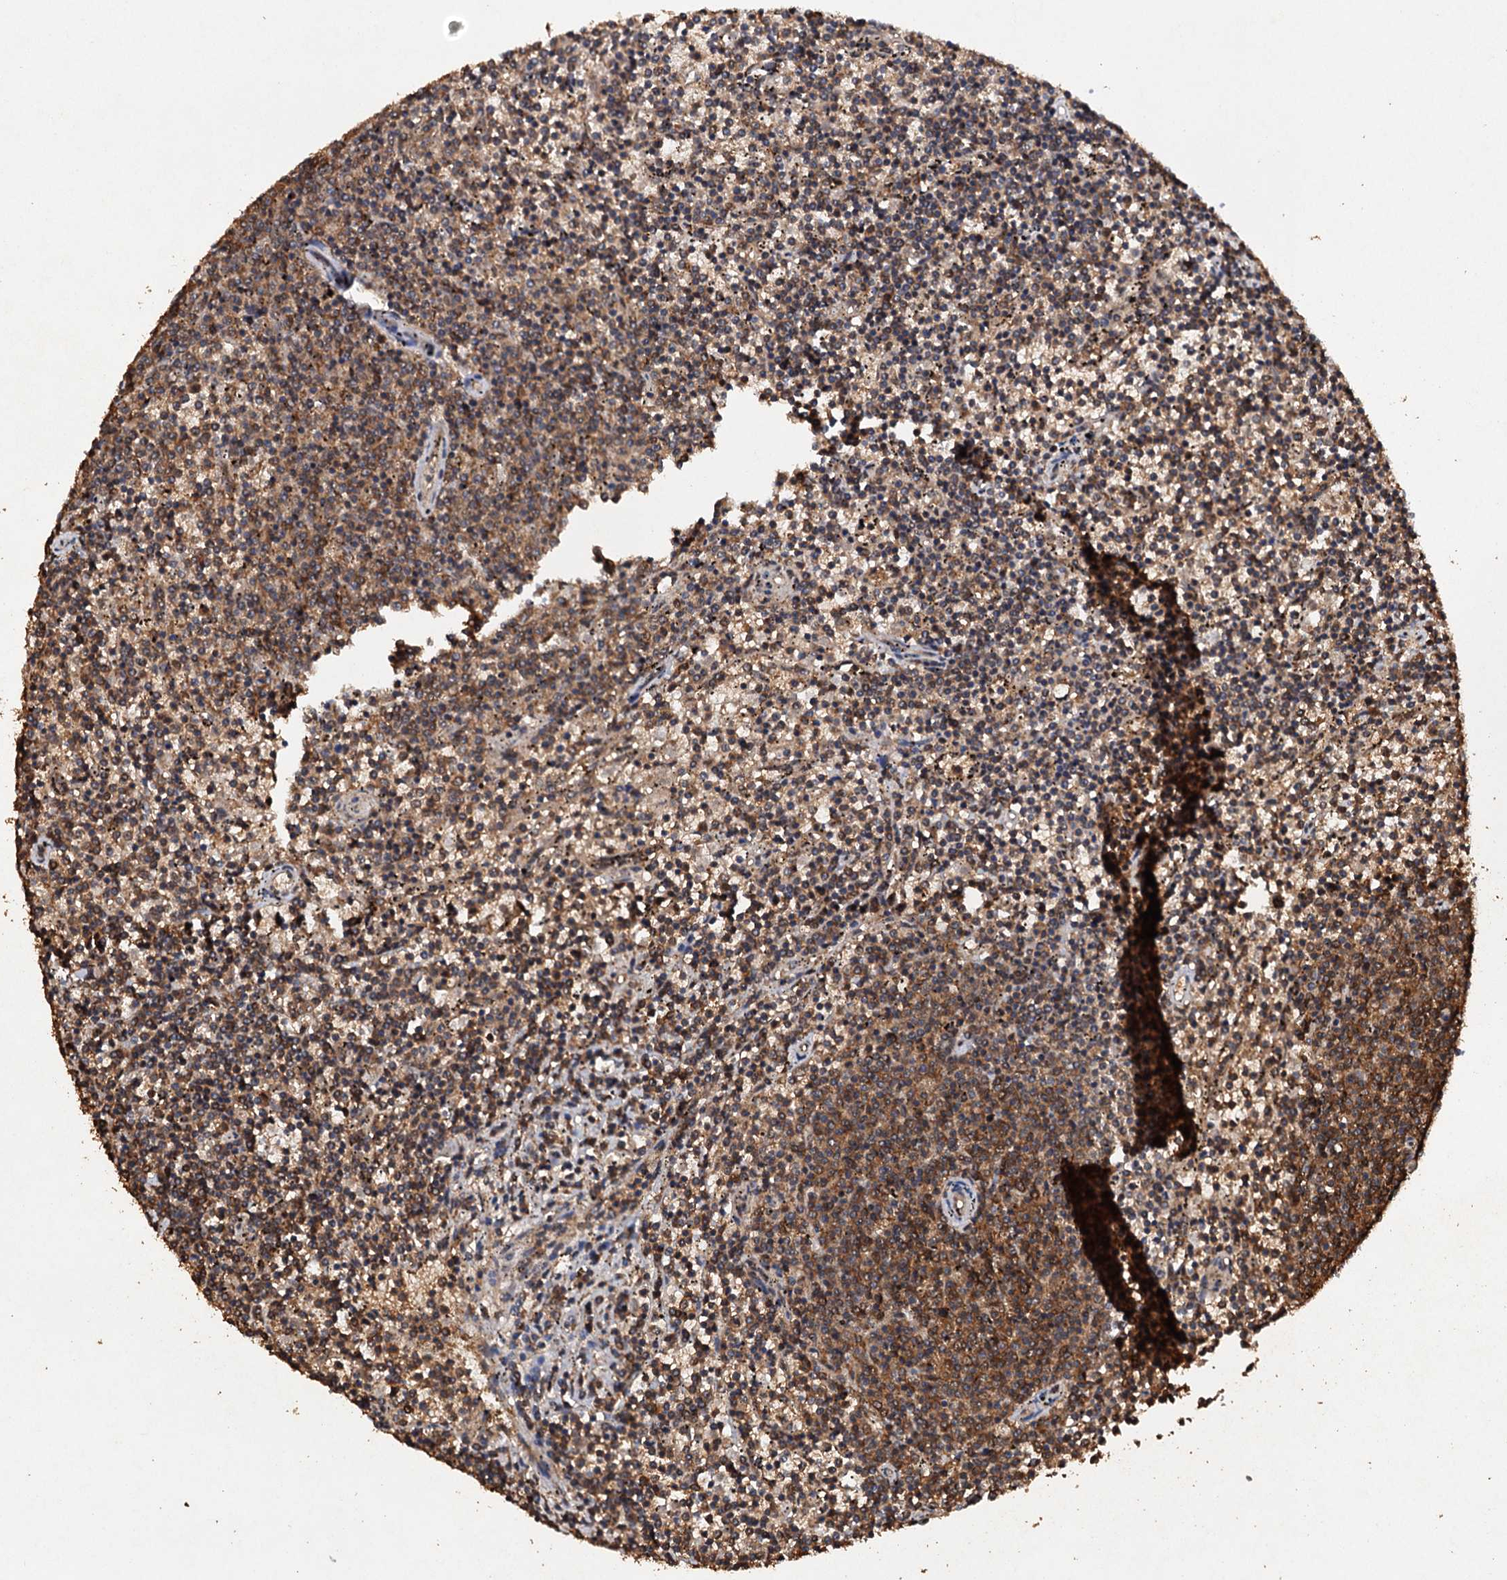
{"staining": {"intensity": "moderate", "quantity": "<25%", "location": "cytoplasmic/membranous"}, "tissue": "lymphoma", "cell_type": "Tumor cells", "image_type": "cancer", "snomed": [{"axis": "morphology", "description": "Malignant lymphoma, non-Hodgkin's type, Low grade"}, {"axis": "topography", "description": "Spleen"}], "caption": "DAB immunohistochemical staining of human malignant lymphoma, non-Hodgkin's type (low-grade) displays moderate cytoplasmic/membranous protein positivity in about <25% of tumor cells. (IHC, brightfield microscopy, high magnification).", "gene": "PSMD9", "patient": {"sex": "female", "age": 50}}